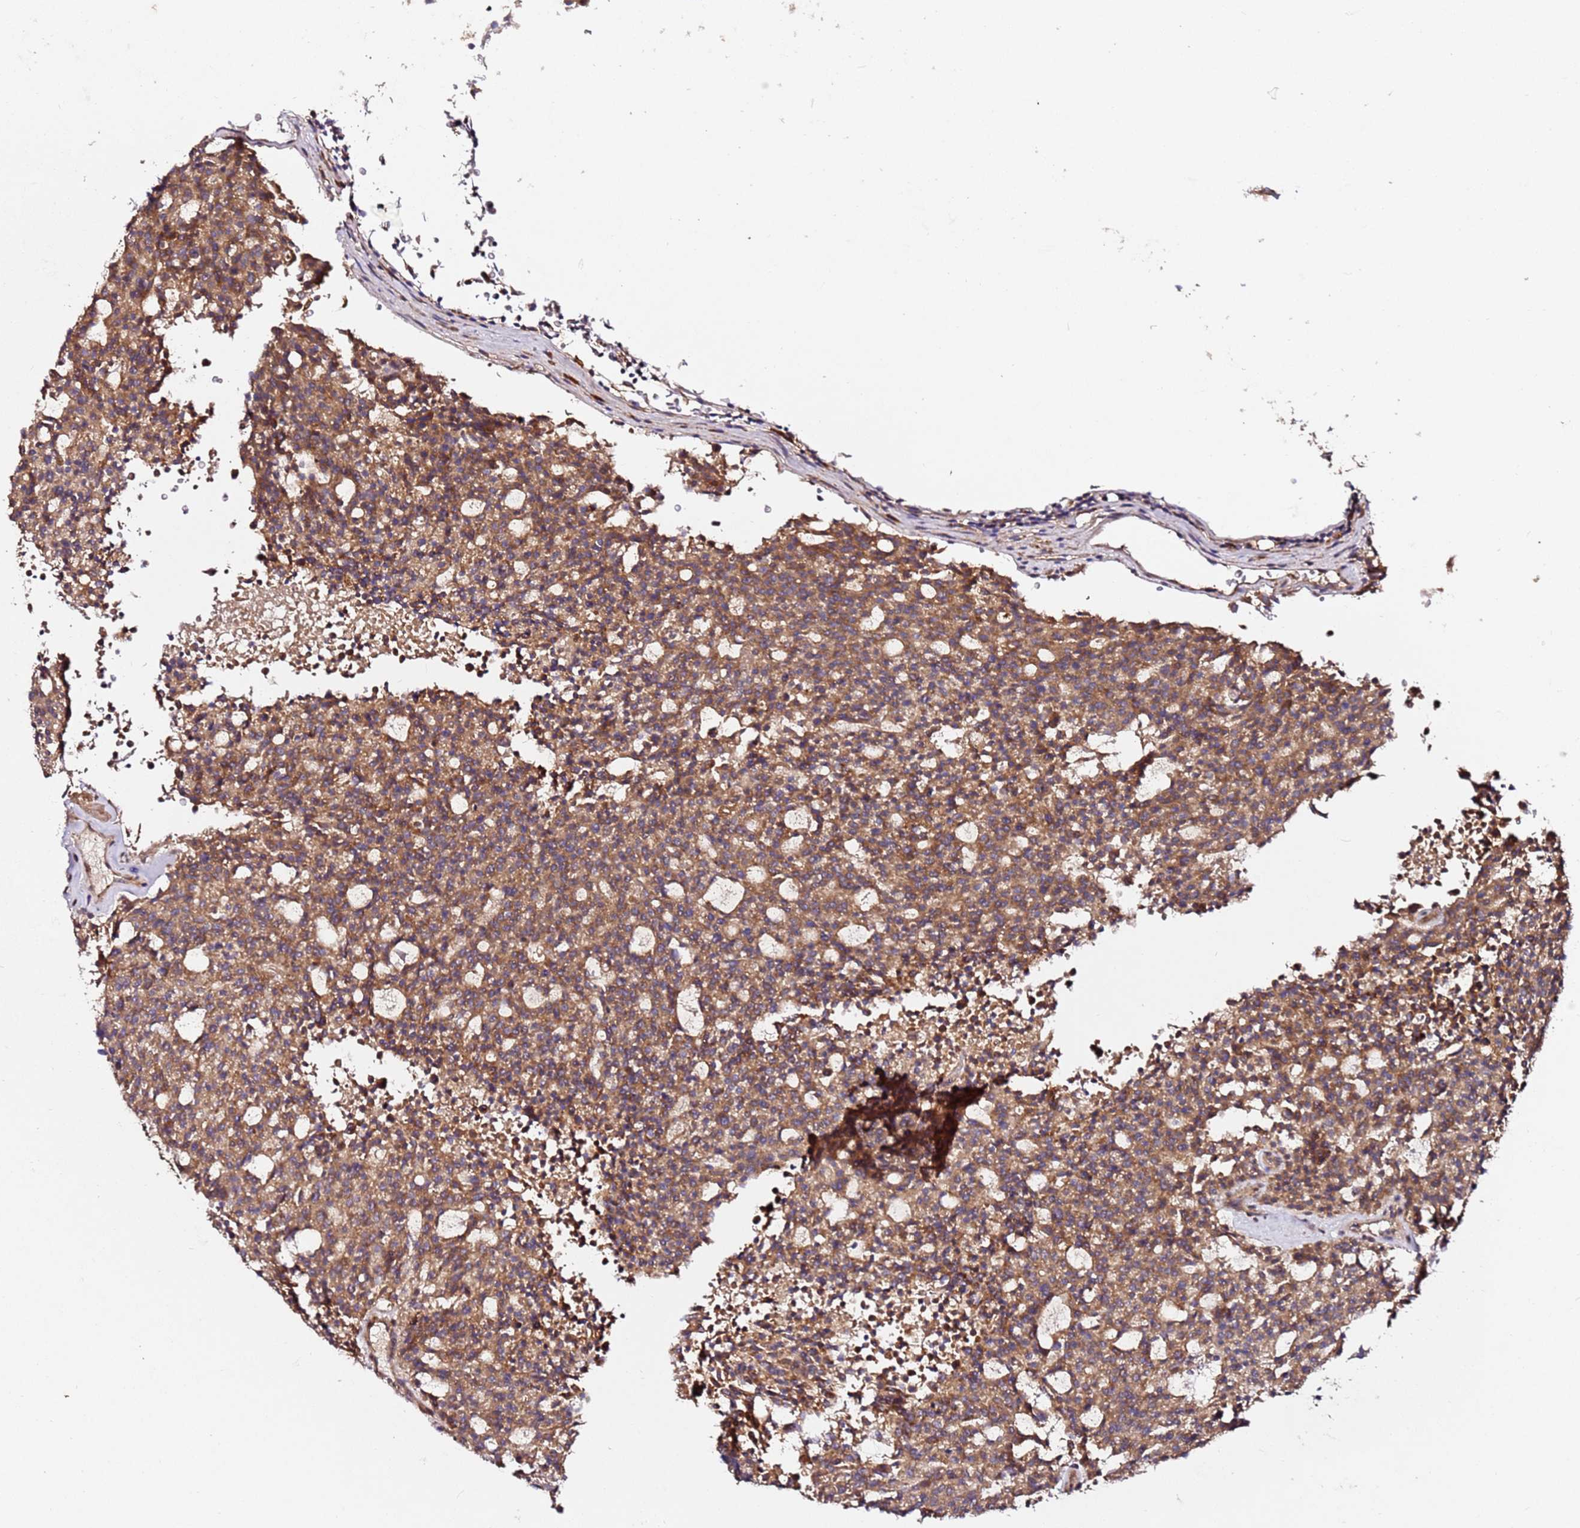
{"staining": {"intensity": "moderate", "quantity": ">75%", "location": "cytoplasmic/membranous"}, "tissue": "carcinoid", "cell_type": "Tumor cells", "image_type": "cancer", "snomed": [{"axis": "morphology", "description": "Carcinoid, malignant, NOS"}, {"axis": "topography", "description": "Pancreas"}], "caption": "The image demonstrates staining of malignant carcinoid, revealing moderate cytoplasmic/membranous protein expression (brown color) within tumor cells.", "gene": "ALG11", "patient": {"sex": "female", "age": 54}}